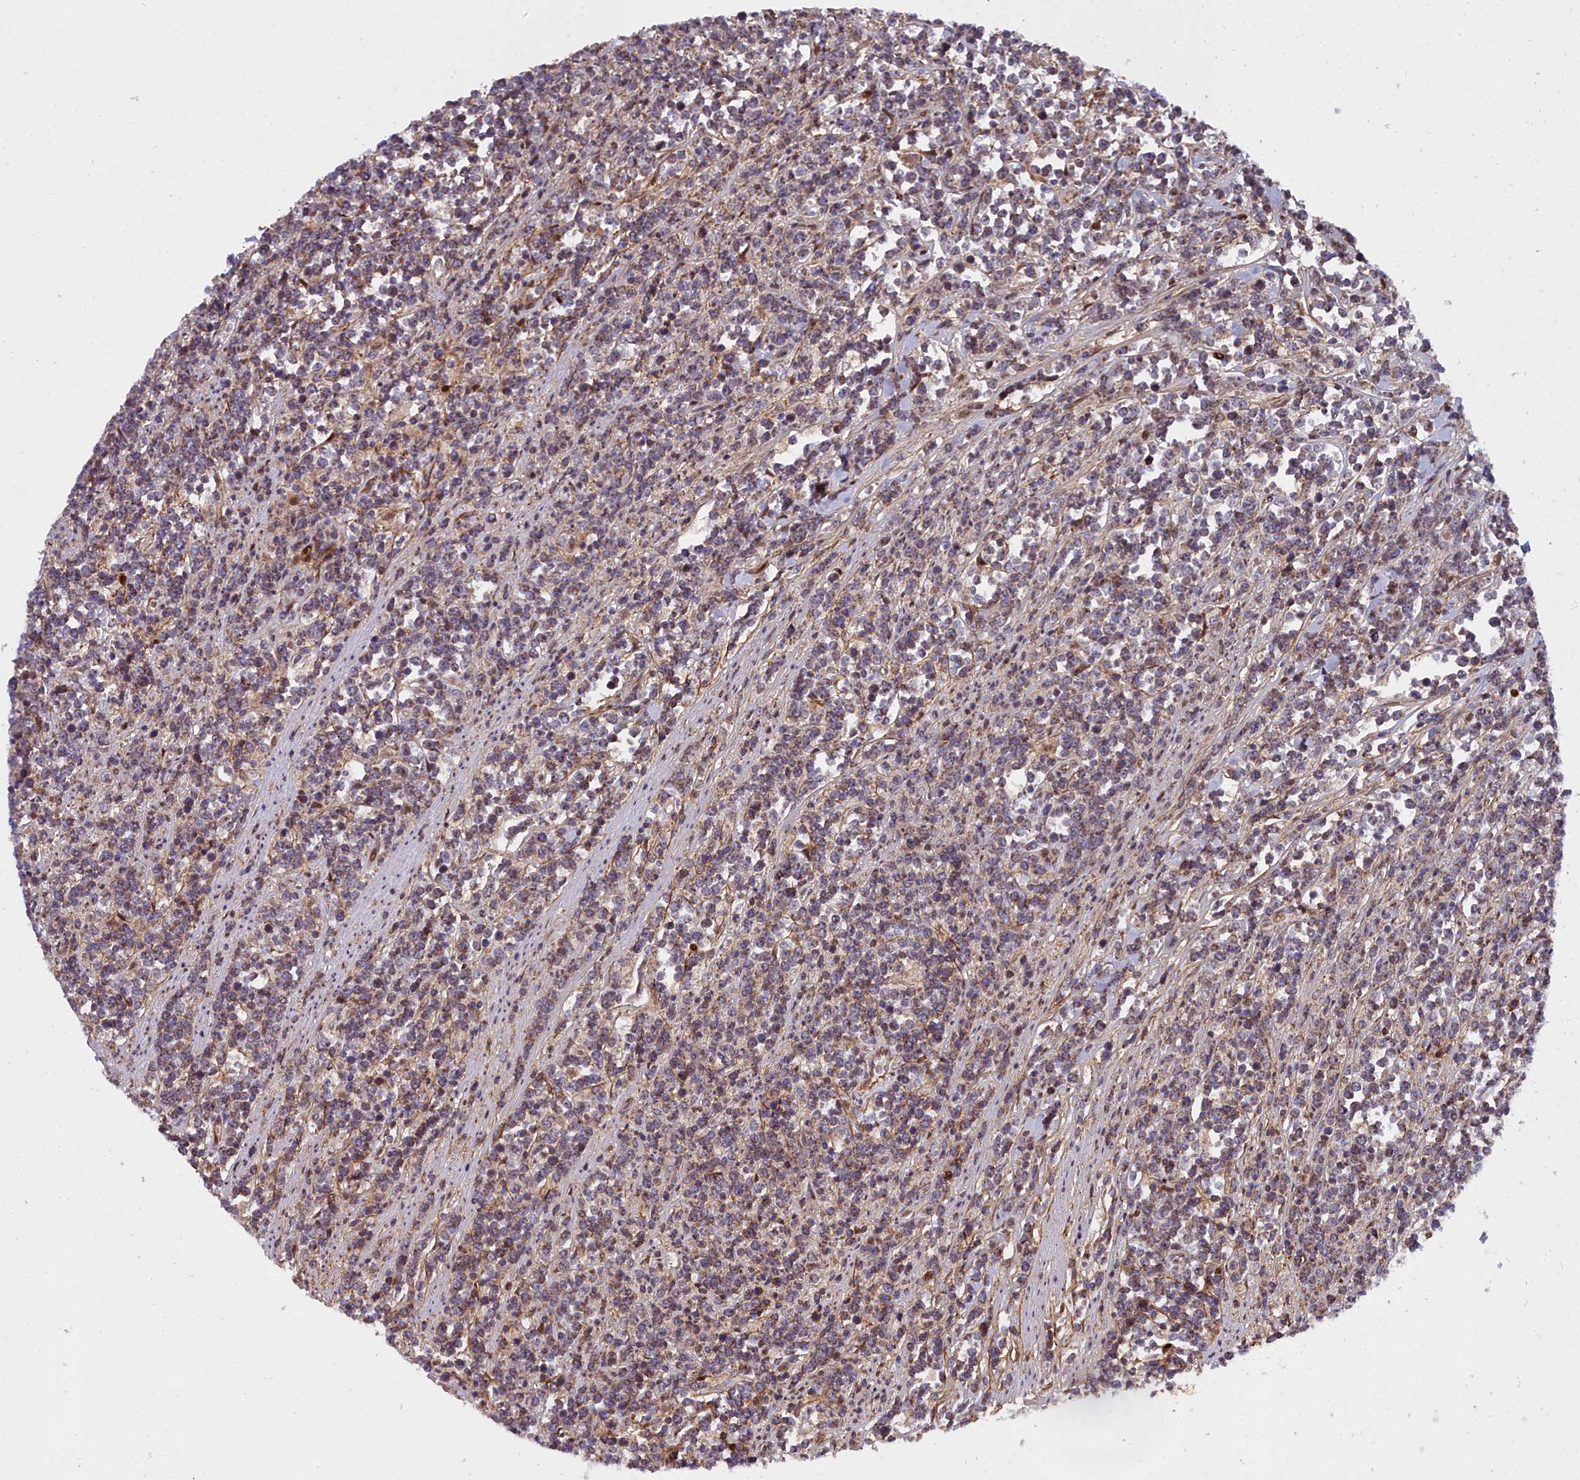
{"staining": {"intensity": "strong", "quantity": "25%-75%", "location": "cytoplasmic/membranous"}, "tissue": "lymphoma", "cell_type": "Tumor cells", "image_type": "cancer", "snomed": [{"axis": "morphology", "description": "Malignant lymphoma, non-Hodgkin's type, High grade"}, {"axis": "topography", "description": "Small intestine"}], "caption": "A brown stain highlights strong cytoplasmic/membranous expression of a protein in human malignant lymphoma, non-Hodgkin's type (high-grade) tumor cells. Ihc stains the protein in brown and the nuclei are stained blue.", "gene": "MRPS11", "patient": {"sex": "male", "age": 8}}